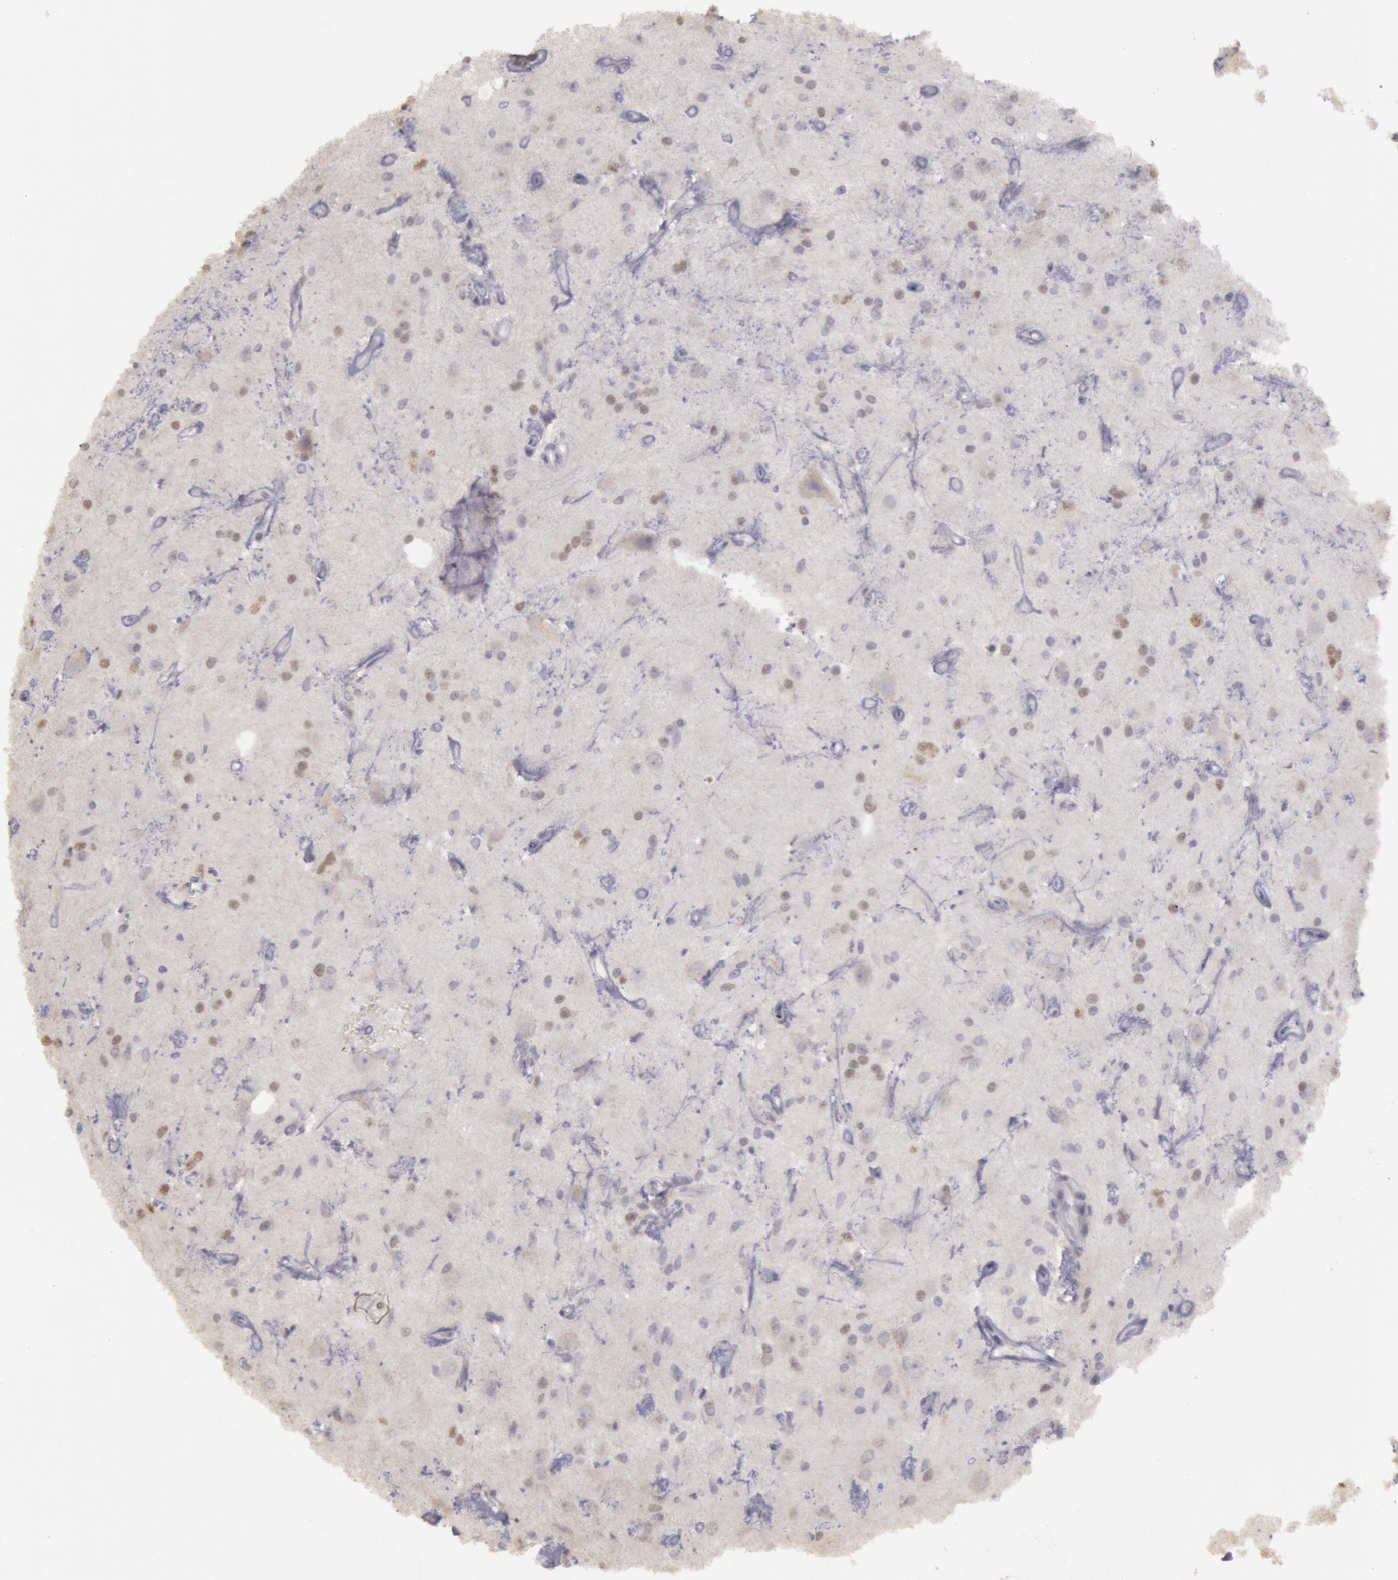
{"staining": {"intensity": "negative", "quantity": "none", "location": "none"}, "tissue": "glioma", "cell_type": "Tumor cells", "image_type": "cancer", "snomed": [{"axis": "morphology", "description": "Glioma, malignant, Low grade"}, {"axis": "topography", "description": "Brain"}], "caption": "The image reveals no significant expression in tumor cells of low-grade glioma (malignant).", "gene": "RIMBP3C", "patient": {"sex": "female", "age": 15}}